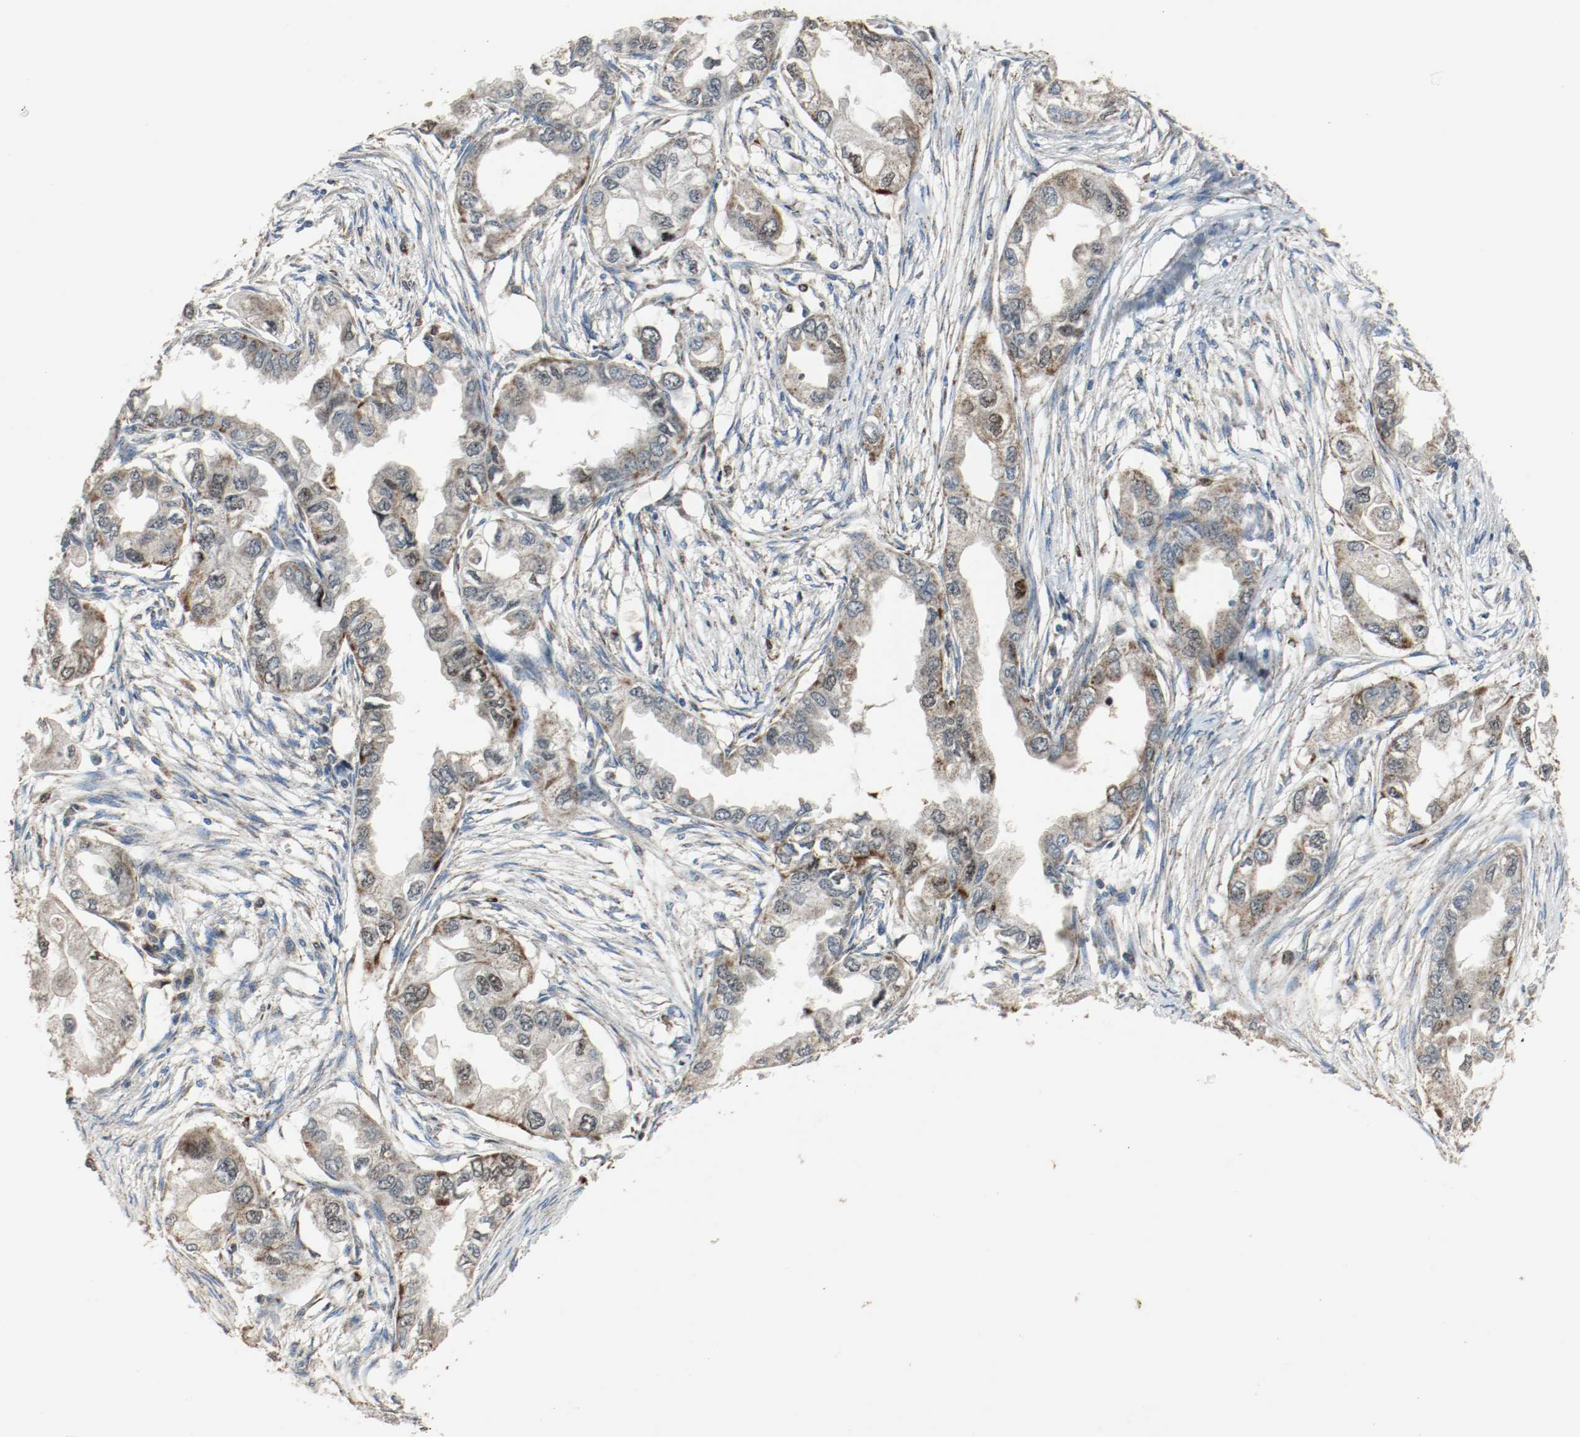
{"staining": {"intensity": "moderate", "quantity": ">75%", "location": "cytoplasmic/membranous,nuclear"}, "tissue": "endometrial cancer", "cell_type": "Tumor cells", "image_type": "cancer", "snomed": [{"axis": "morphology", "description": "Adenocarcinoma, NOS"}, {"axis": "topography", "description": "Endometrium"}], "caption": "A brown stain labels moderate cytoplasmic/membranous and nuclear expression of a protein in human endometrial cancer tumor cells.", "gene": "ALDH4A1", "patient": {"sex": "female", "age": 67}}